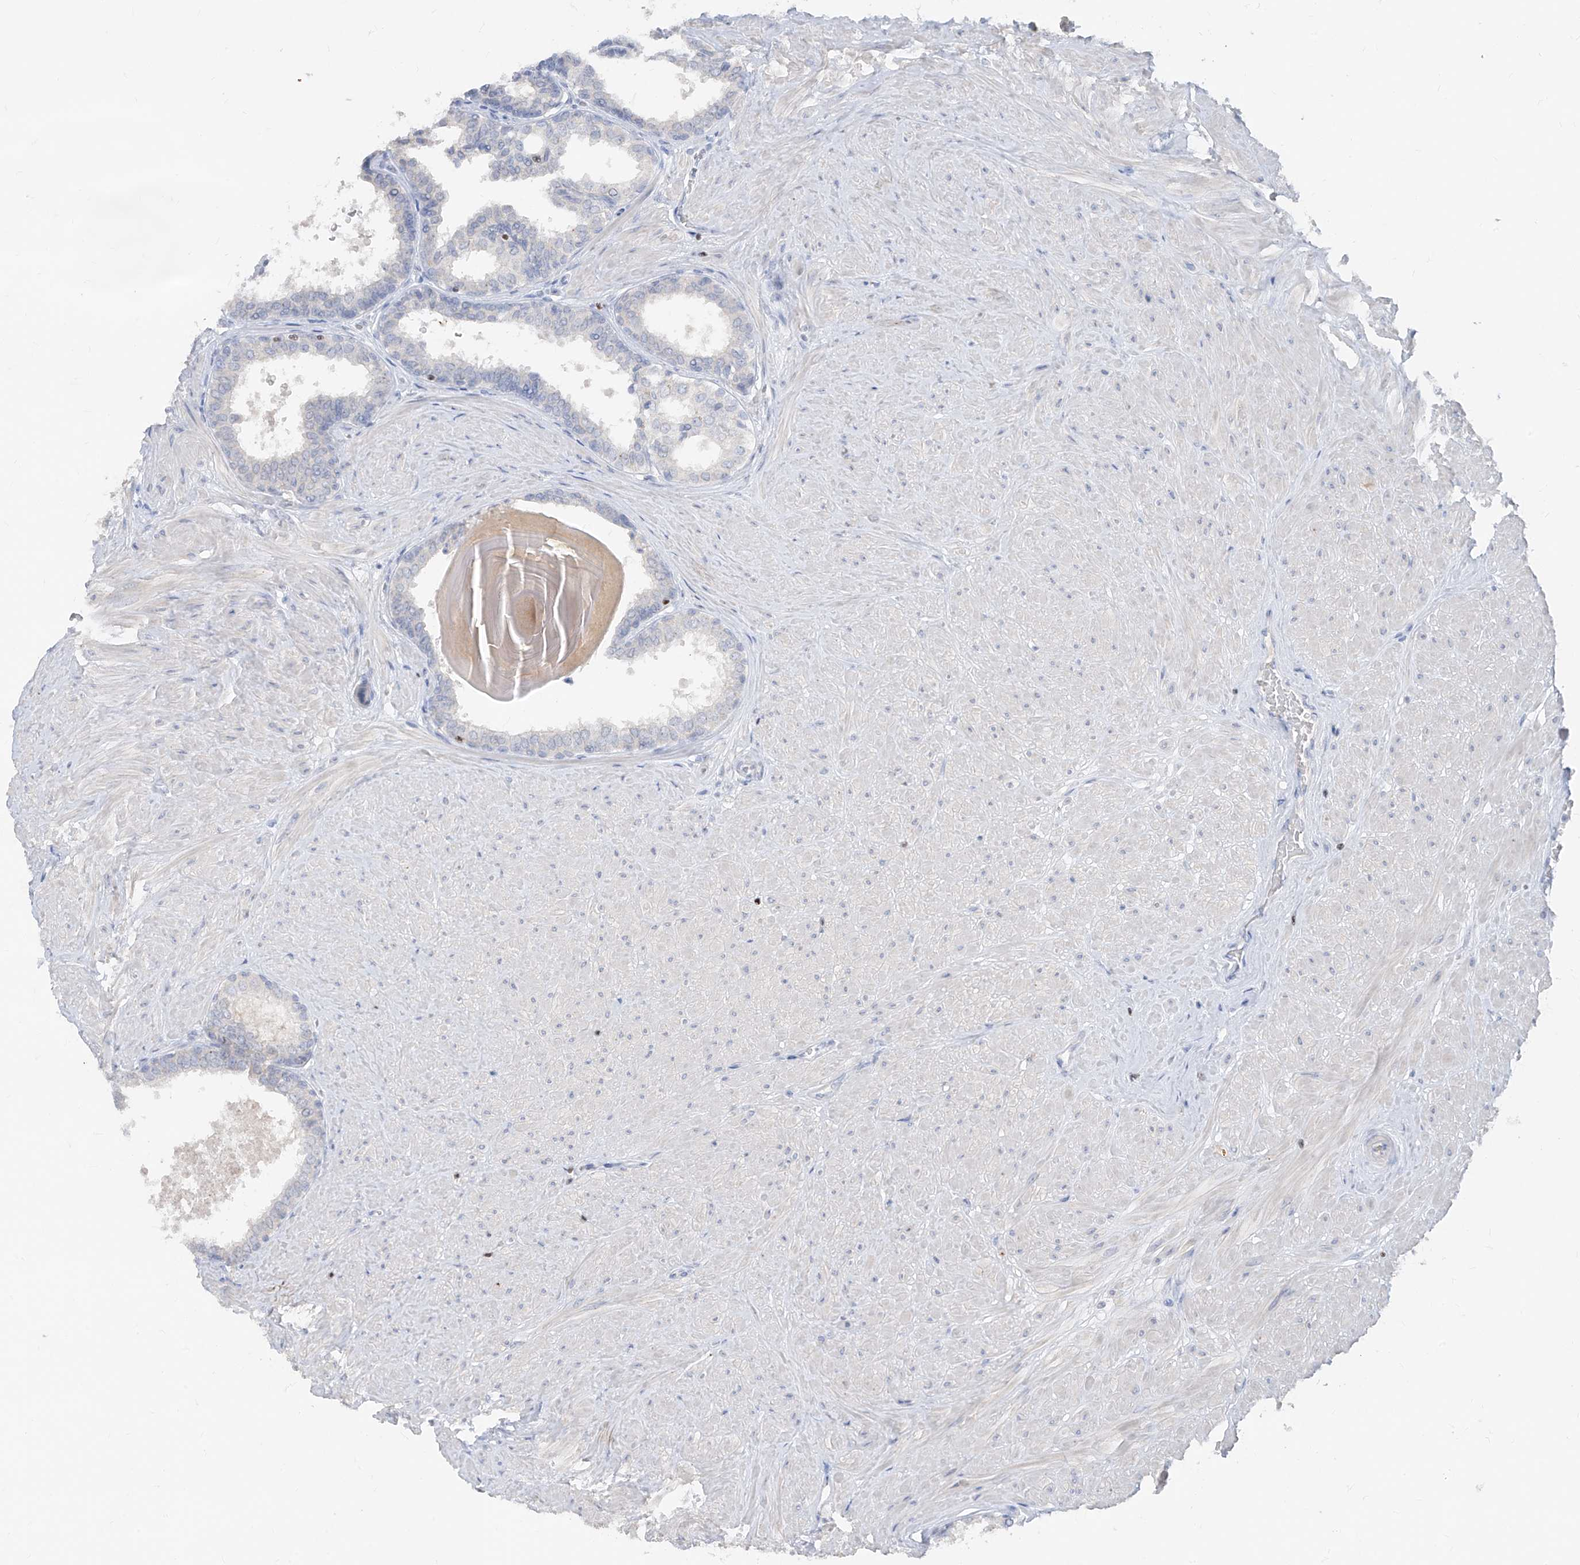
{"staining": {"intensity": "negative", "quantity": "none", "location": "none"}, "tissue": "prostate", "cell_type": "Glandular cells", "image_type": "normal", "snomed": [{"axis": "morphology", "description": "Normal tissue, NOS"}, {"axis": "topography", "description": "Prostate"}], "caption": "Immunohistochemistry micrograph of normal human prostate stained for a protein (brown), which shows no positivity in glandular cells.", "gene": "TBX21", "patient": {"sex": "male", "age": 48}}